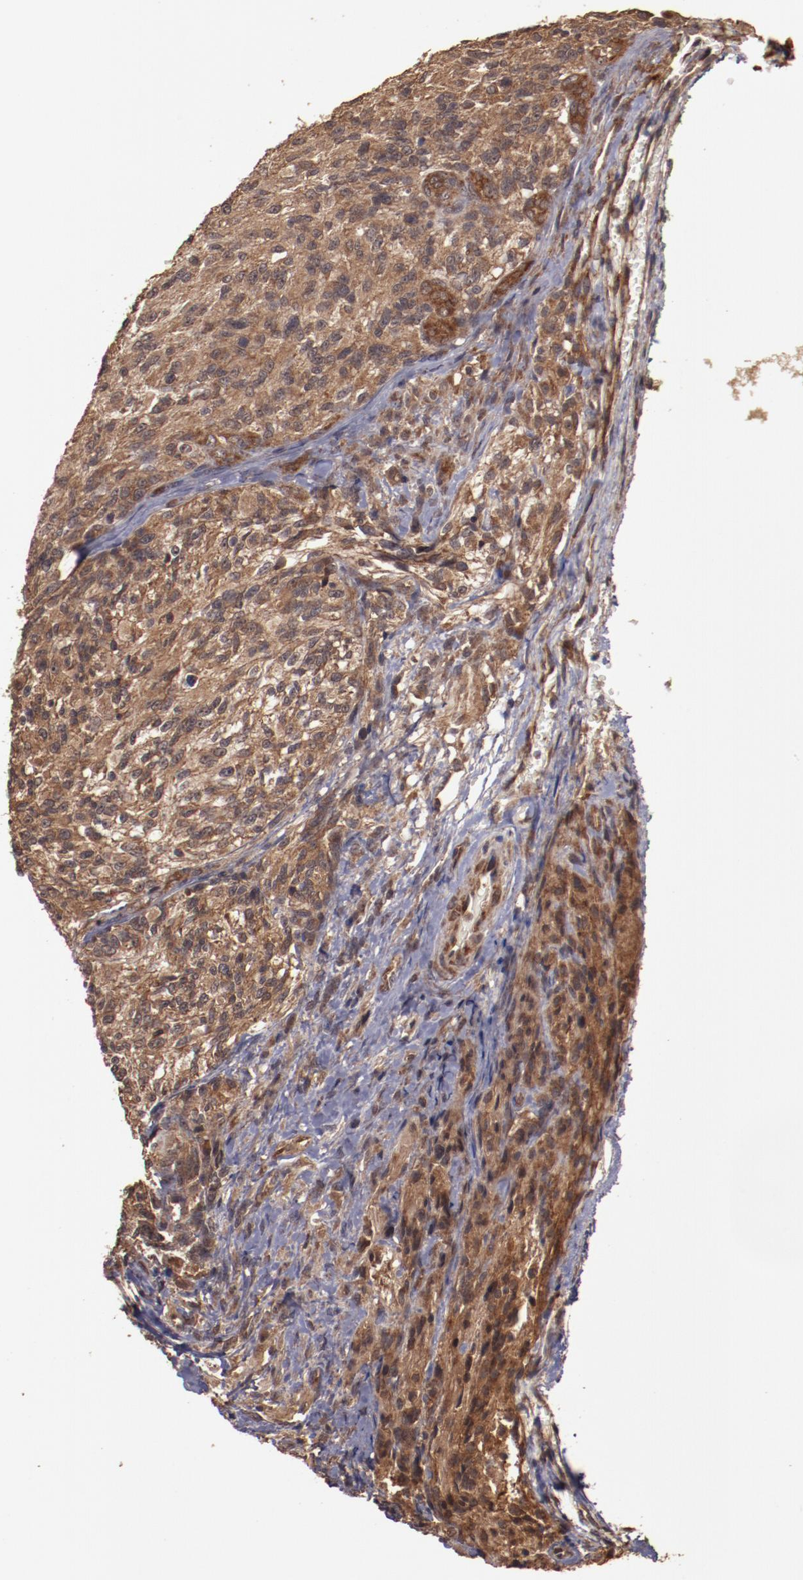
{"staining": {"intensity": "strong", "quantity": ">75%", "location": "cytoplasmic/membranous"}, "tissue": "glioma", "cell_type": "Tumor cells", "image_type": "cancer", "snomed": [{"axis": "morphology", "description": "Normal tissue, NOS"}, {"axis": "morphology", "description": "Glioma, malignant, High grade"}, {"axis": "topography", "description": "Cerebral cortex"}], "caption": "IHC (DAB (3,3'-diaminobenzidine)) staining of malignant high-grade glioma exhibits strong cytoplasmic/membranous protein positivity in approximately >75% of tumor cells.", "gene": "TXNDC16", "patient": {"sex": "male", "age": 56}}